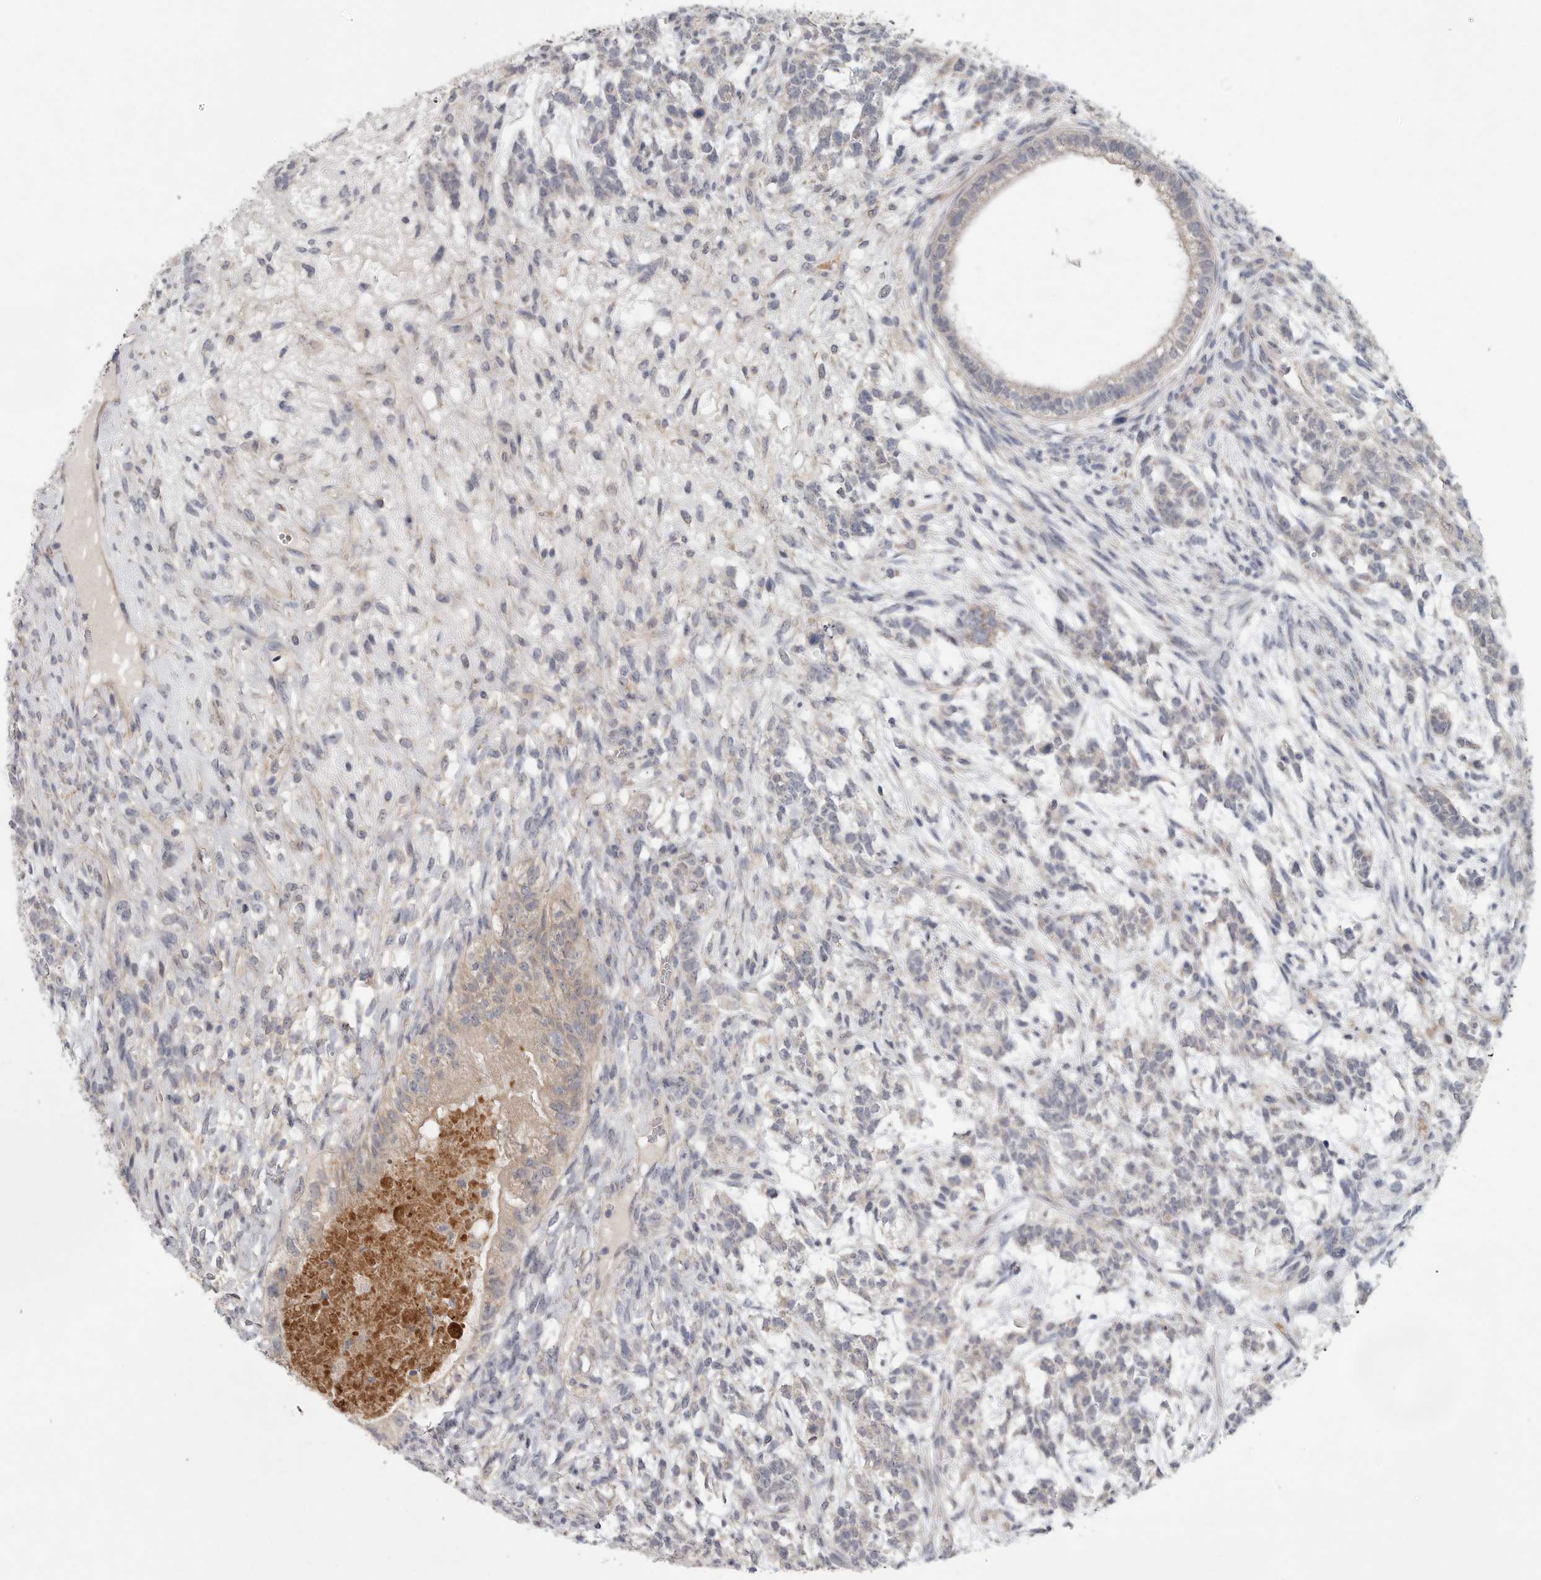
{"staining": {"intensity": "weak", "quantity": "25%-75%", "location": "cytoplasmic/membranous"}, "tissue": "testis cancer", "cell_type": "Tumor cells", "image_type": "cancer", "snomed": [{"axis": "morphology", "description": "Seminoma, NOS"}, {"axis": "morphology", "description": "Carcinoma, Embryonal, NOS"}, {"axis": "topography", "description": "Testis"}], "caption": "Protein analysis of testis cancer tissue exhibits weak cytoplasmic/membranous expression in about 25%-75% of tumor cells.", "gene": "FBXO43", "patient": {"sex": "male", "age": 28}}